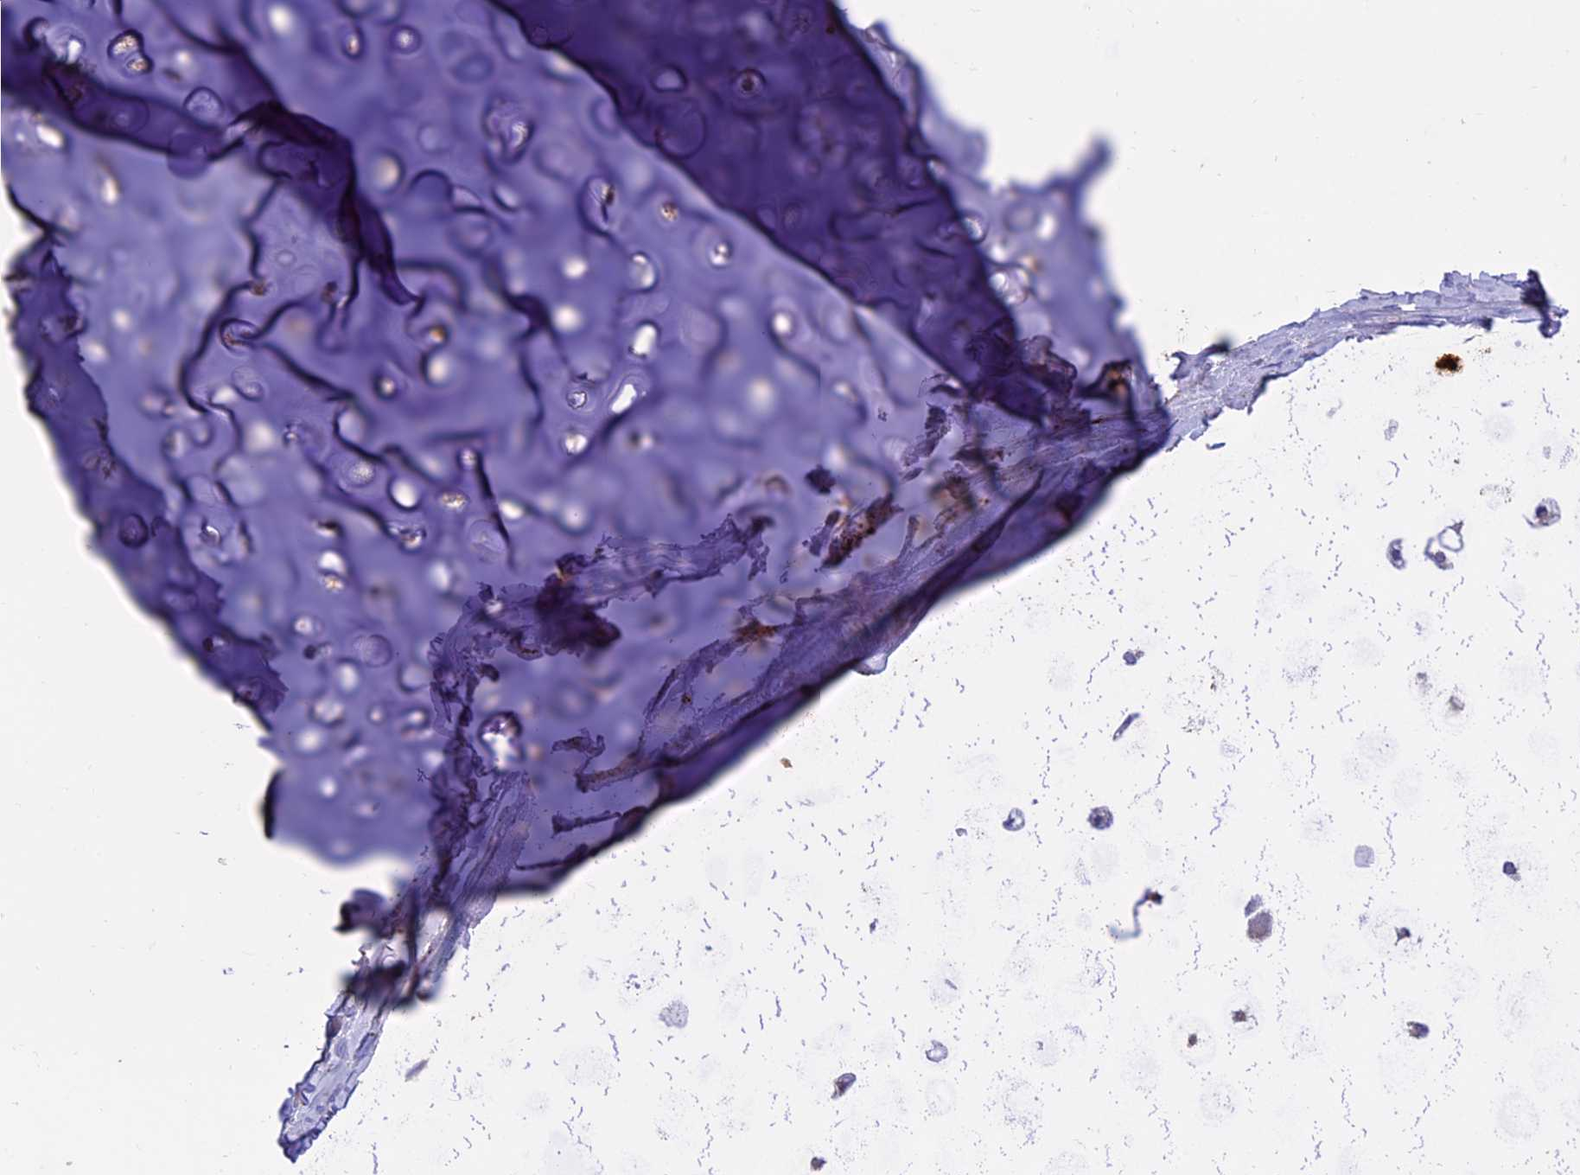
{"staining": {"intensity": "moderate", "quantity": "25%-75%", "location": "cytoplasmic/membranous"}, "tissue": "soft tissue", "cell_type": "Chondrocytes", "image_type": "normal", "snomed": [{"axis": "morphology", "description": "Normal tissue, NOS"}, {"axis": "topography", "description": "Lymph node"}, {"axis": "topography", "description": "Cartilage tissue"}, {"axis": "topography", "description": "Bronchus"}], "caption": "High-power microscopy captured an immunohistochemistry photomicrograph of unremarkable soft tissue, revealing moderate cytoplasmic/membranous expression in approximately 25%-75% of chondrocytes.", "gene": "PTPN9", "patient": {"sex": "male", "age": 63}}